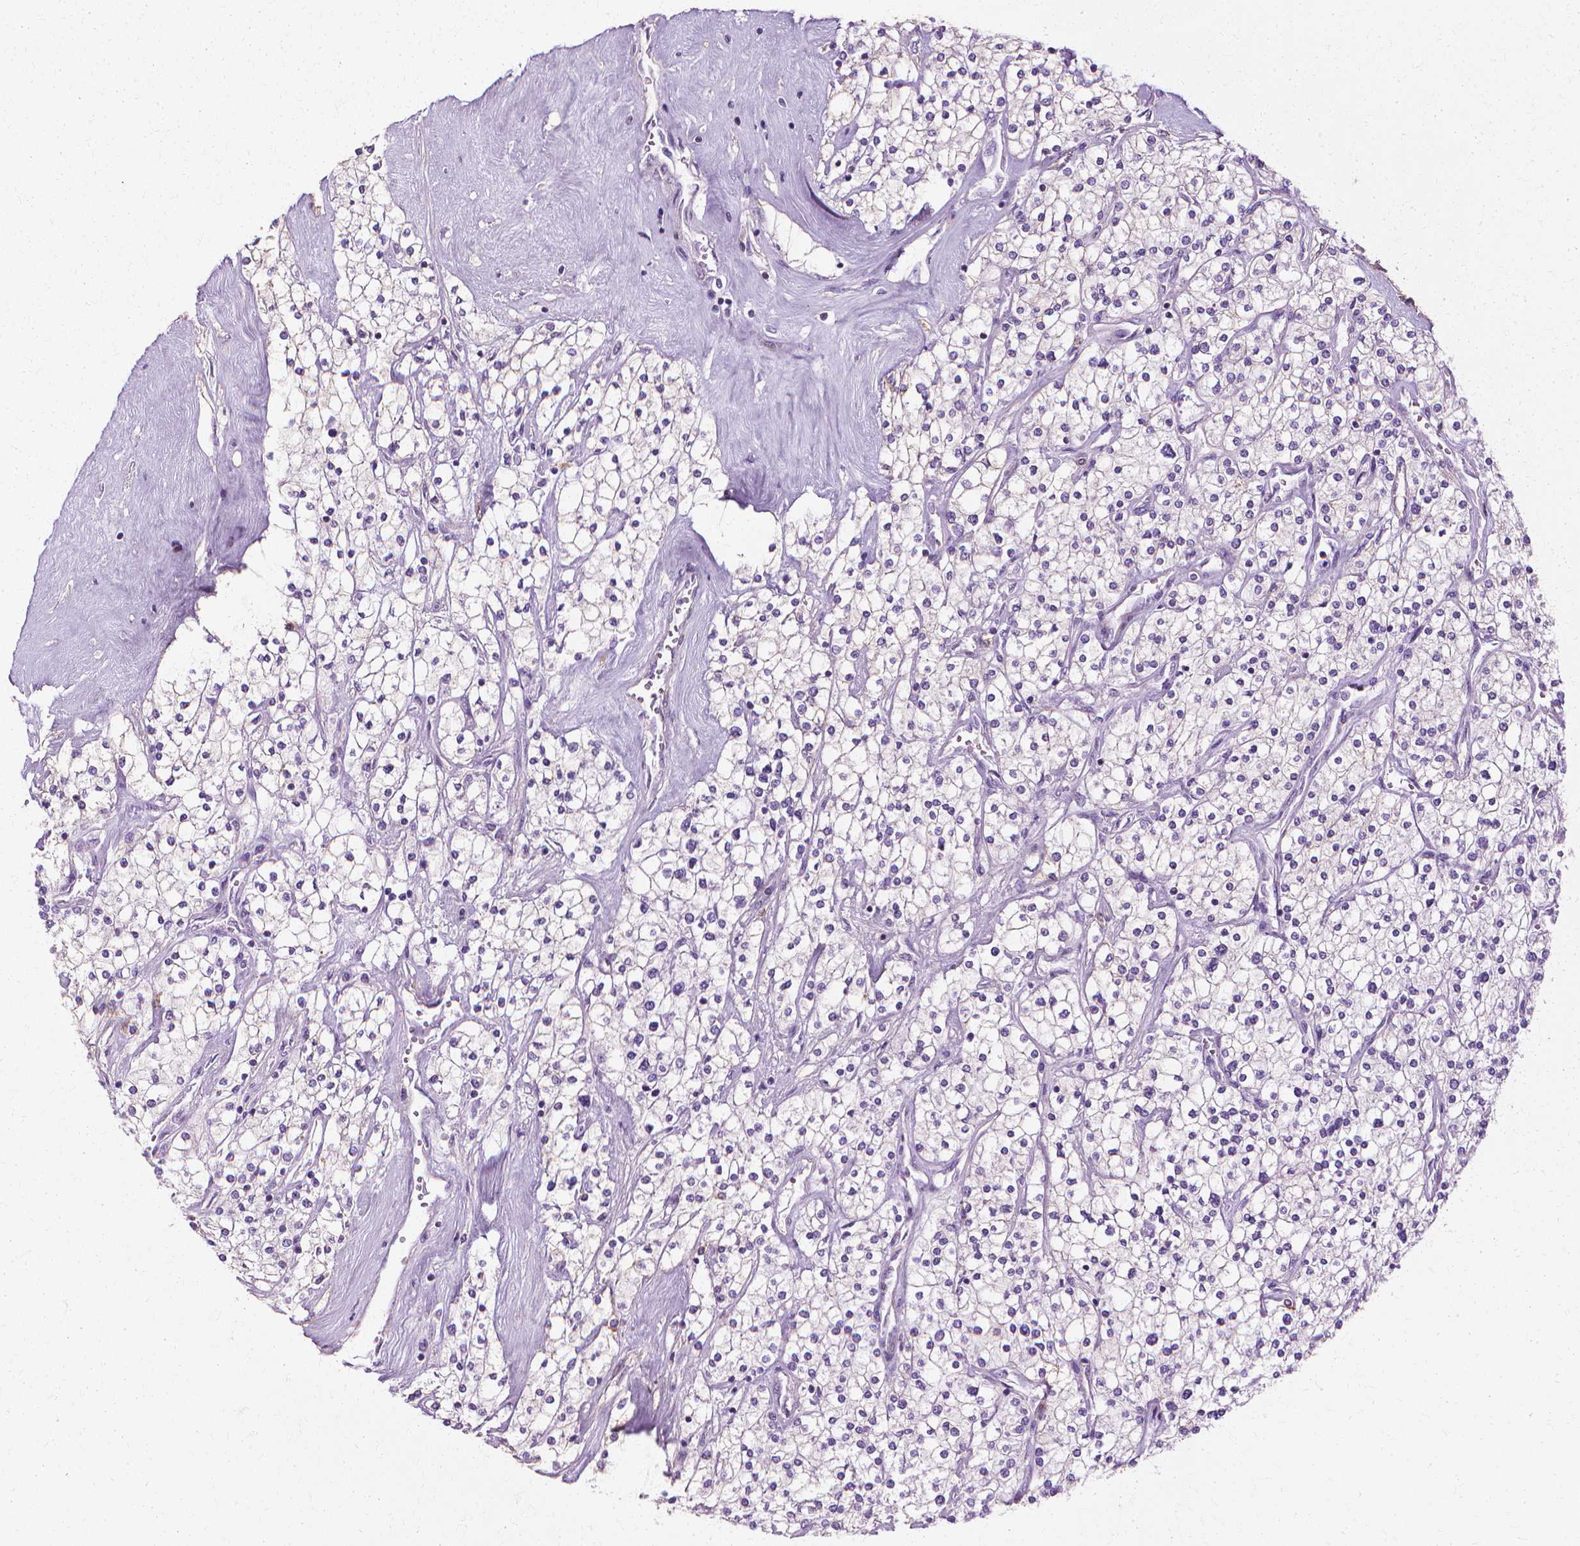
{"staining": {"intensity": "negative", "quantity": "none", "location": "none"}, "tissue": "renal cancer", "cell_type": "Tumor cells", "image_type": "cancer", "snomed": [{"axis": "morphology", "description": "Adenocarcinoma, NOS"}, {"axis": "topography", "description": "Kidney"}], "caption": "IHC micrograph of human renal cancer (adenocarcinoma) stained for a protein (brown), which displays no staining in tumor cells. (Stains: DAB (3,3'-diaminobenzidine) immunohistochemistry with hematoxylin counter stain, Microscopy: brightfield microscopy at high magnification).", "gene": "CFAP157", "patient": {"sex": "male", "age": 80}}